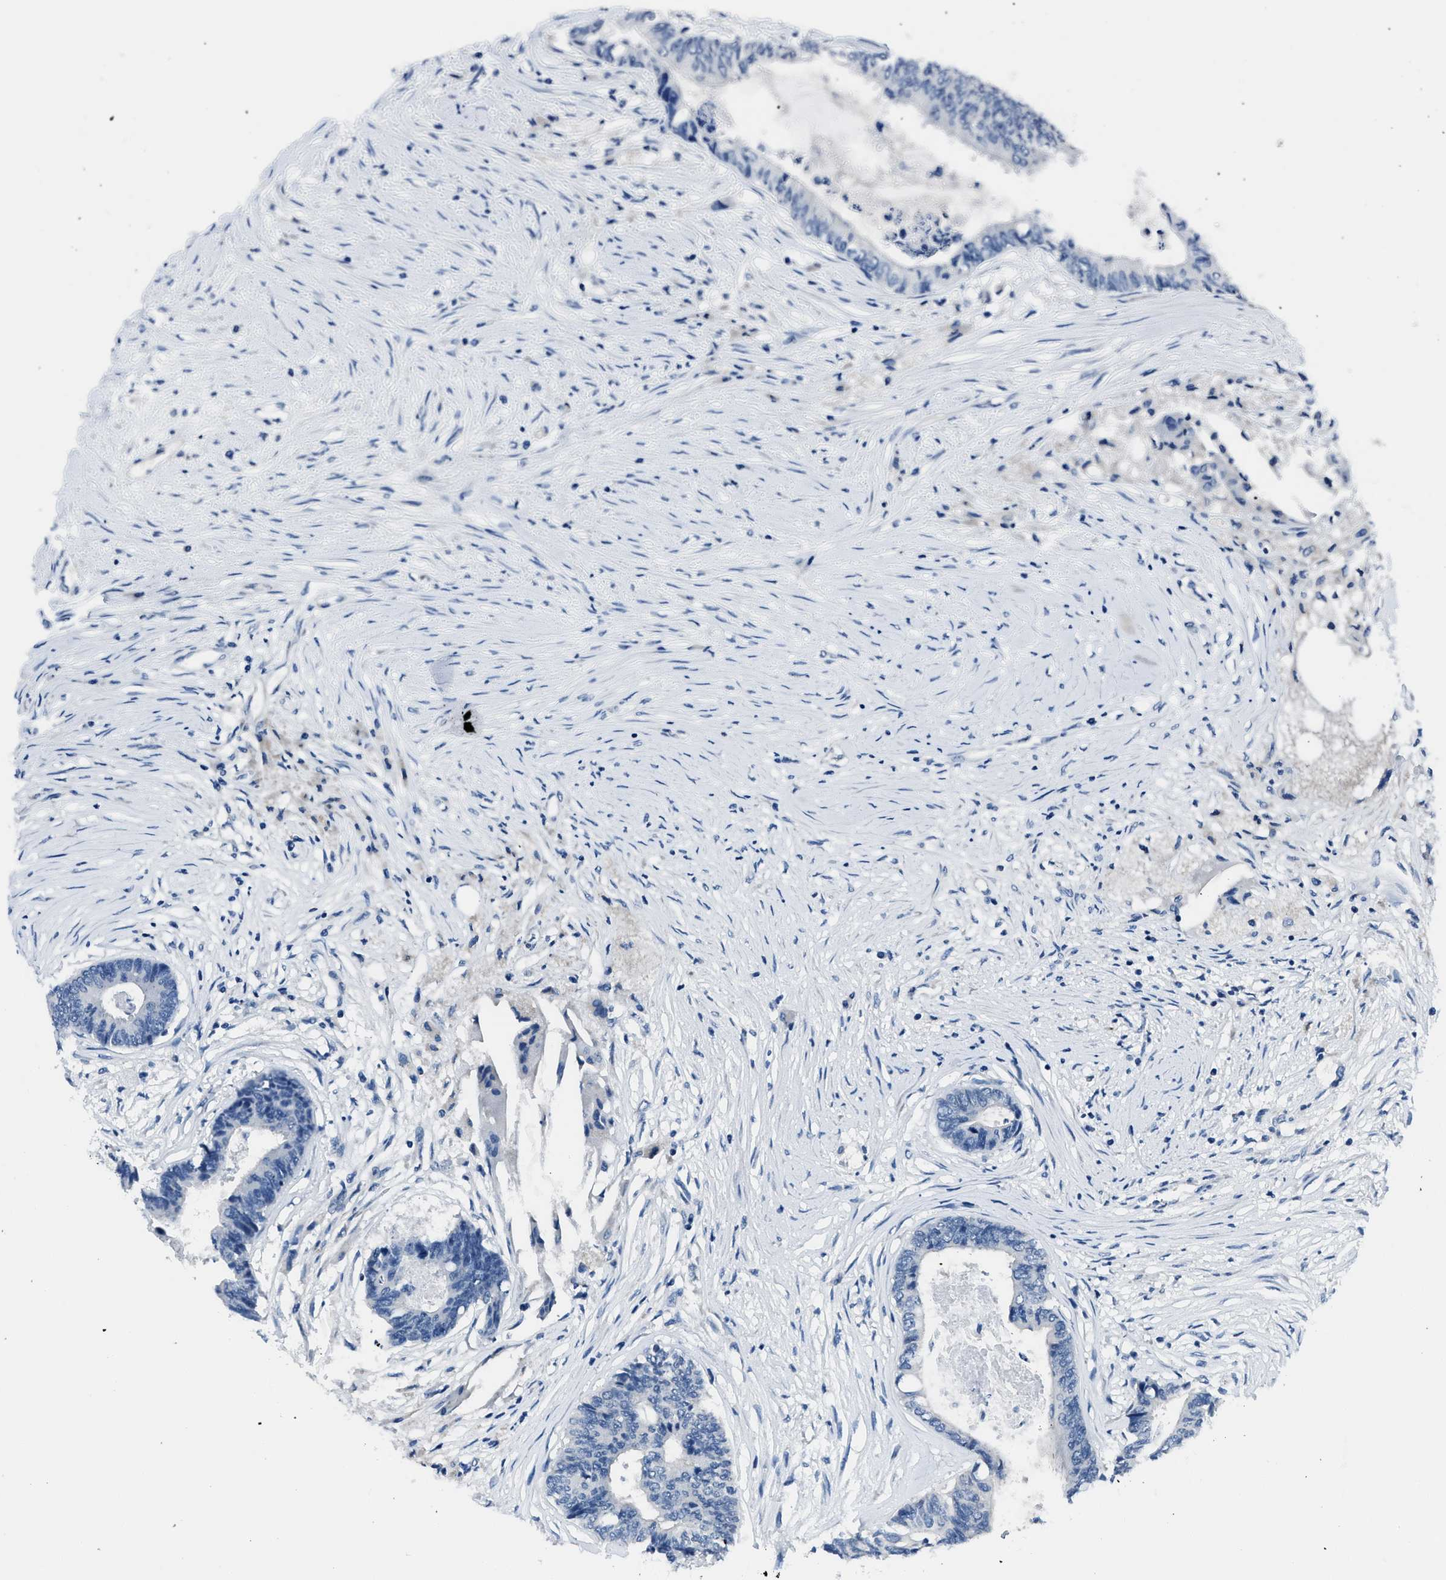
{"staining": {"intensity": "negative", "quantity": "none", "location": "none"}, "tissue": "colorectal cancer", "cell_type": "Tumor cells", "image_type": "cancer", "snomed": [{"axis": "morphology", "description": "Adenocarcinoma, NOS"}, {"axis": "topography", "description": "Rectum"}], "caption": "The micrograph reveals no staining of tumor cells in colorectal cancer.", "gene": "GJA3", "patient": {"sex": "male", "age": 63}}